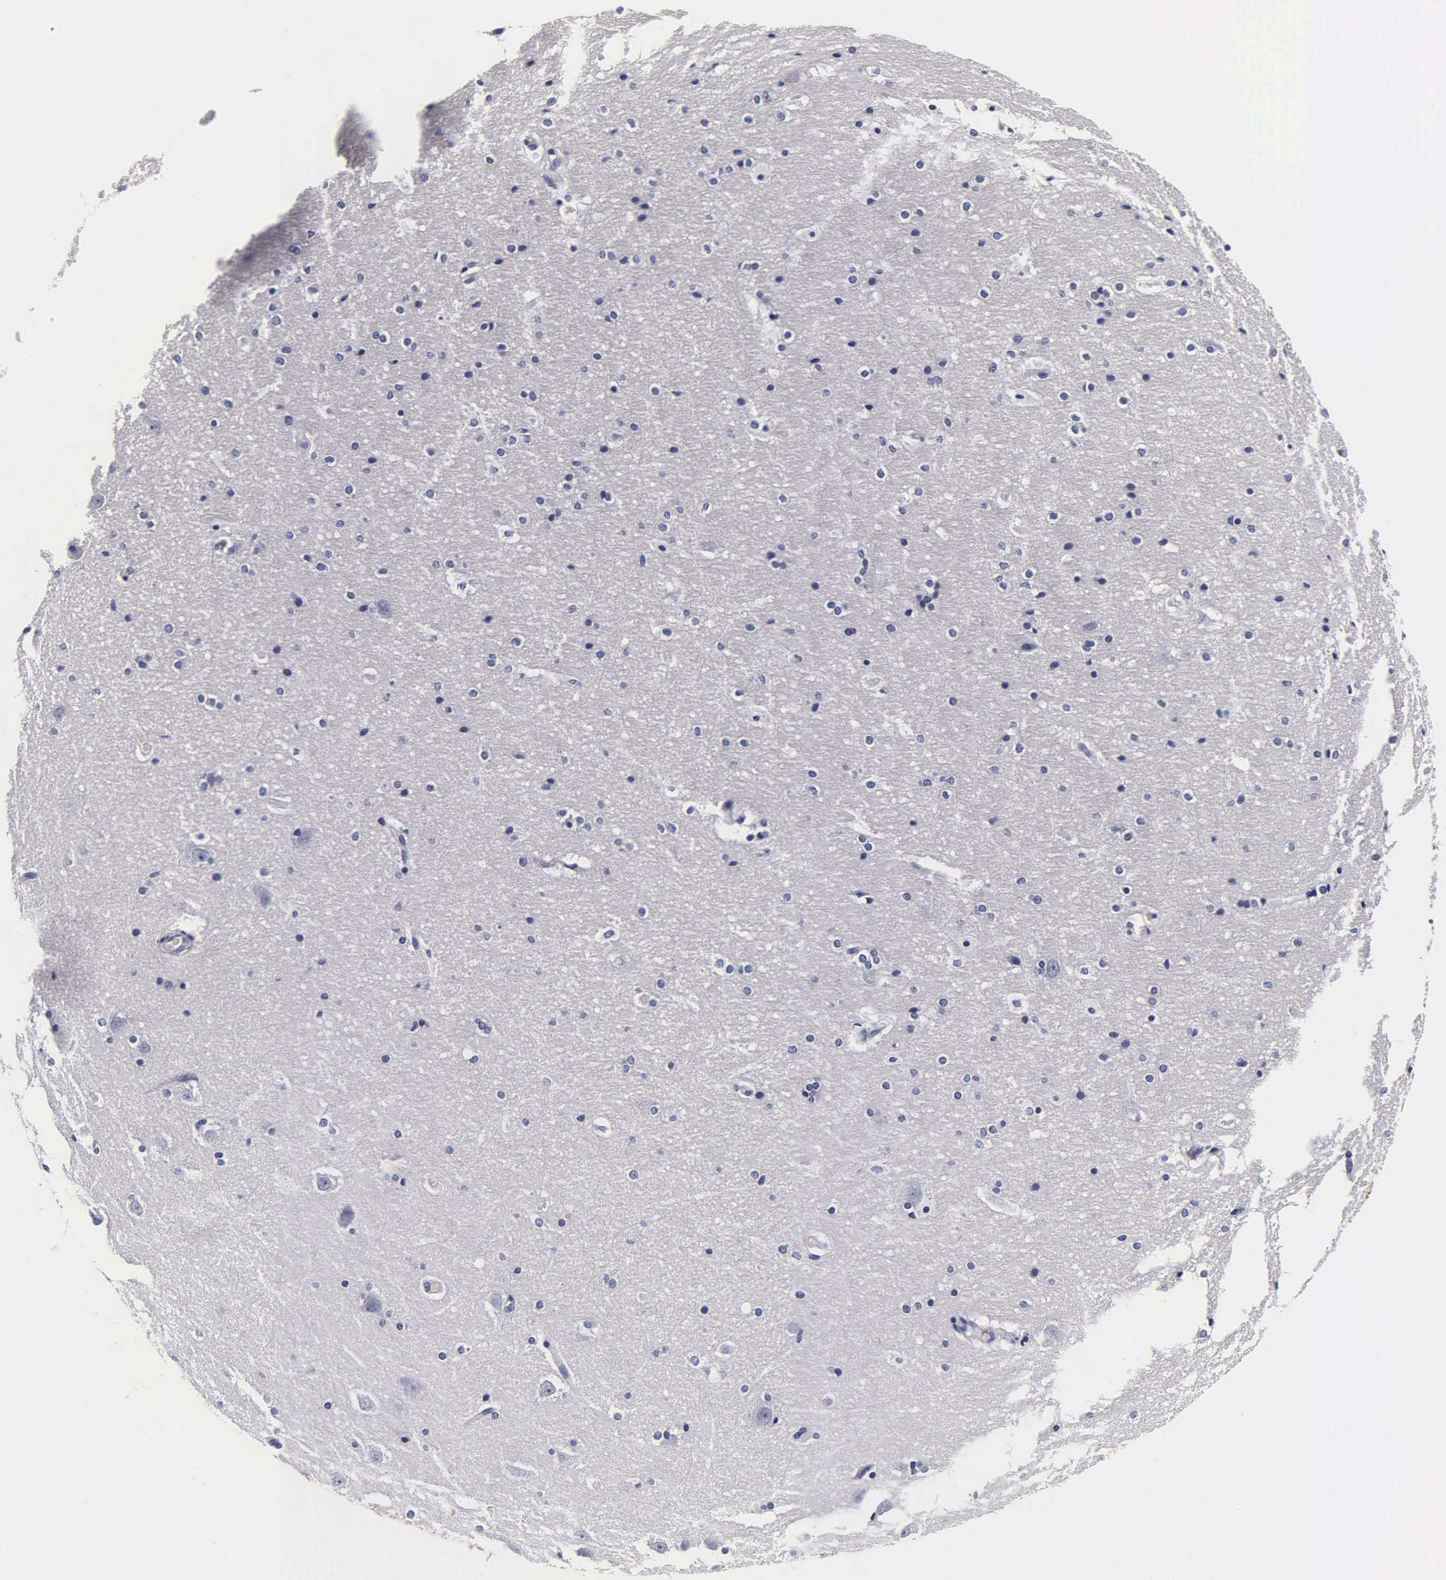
{"staining": {"intensity": "negative", "quantity": "none", "location": "none"}, "tissue": "hippocampus", "cell_type": "Glial cells", "image_type": "normal", "snomed": [{"axis": "morphology", "description": "Normal tissue, NOS"}, {"axis": "topography", "description": "Hippocampus"}], "caption": "This is an immunohistochemistry micrograph of unremarkable hippocampus. There is no expression in glial cells.", "gene": "TG", "patient": {"sex": "female", "age": 19}}